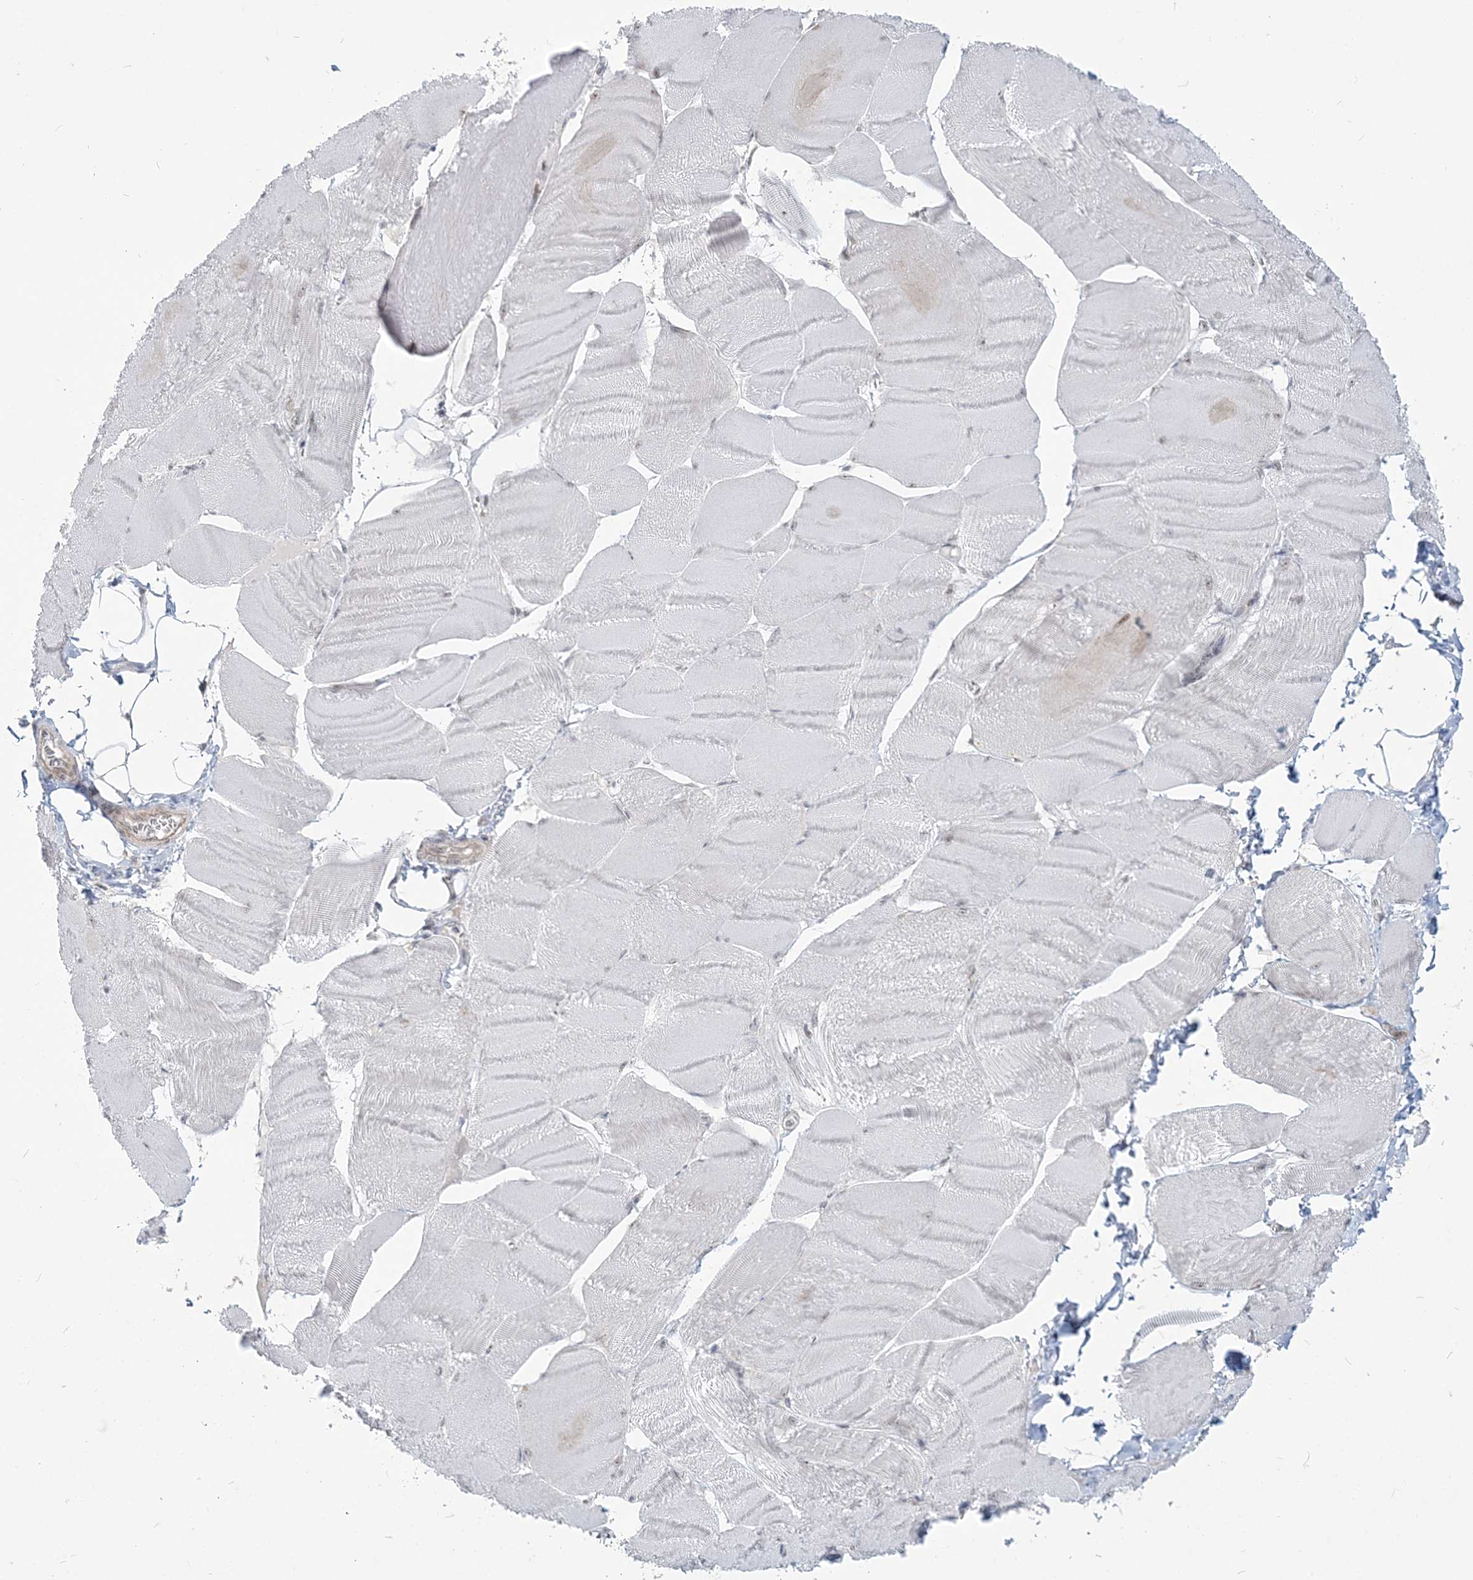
{"staining": {"intensity": "negative", "quantity": "none", "location": "none"}, "tissue": "skeletal muscle", "cell_type": "Myocytes", "image_type": "normal", "snomed": [{"axis": "morphology", "description": "Normal tissue, NOS"}, {"axis": "morphology", "description": "Basal cell carcinoma"}, {"axis": "topography", "description": "Skeletal muscle"}], "caption": "The immunohistochemistry micrograph has no significant staining in myocytes of skeletal muscle. (IHC, brightfield microscopy, high magnification).", "gene": "SDAD1", "patient": {"sex": "female", "age": 64}}